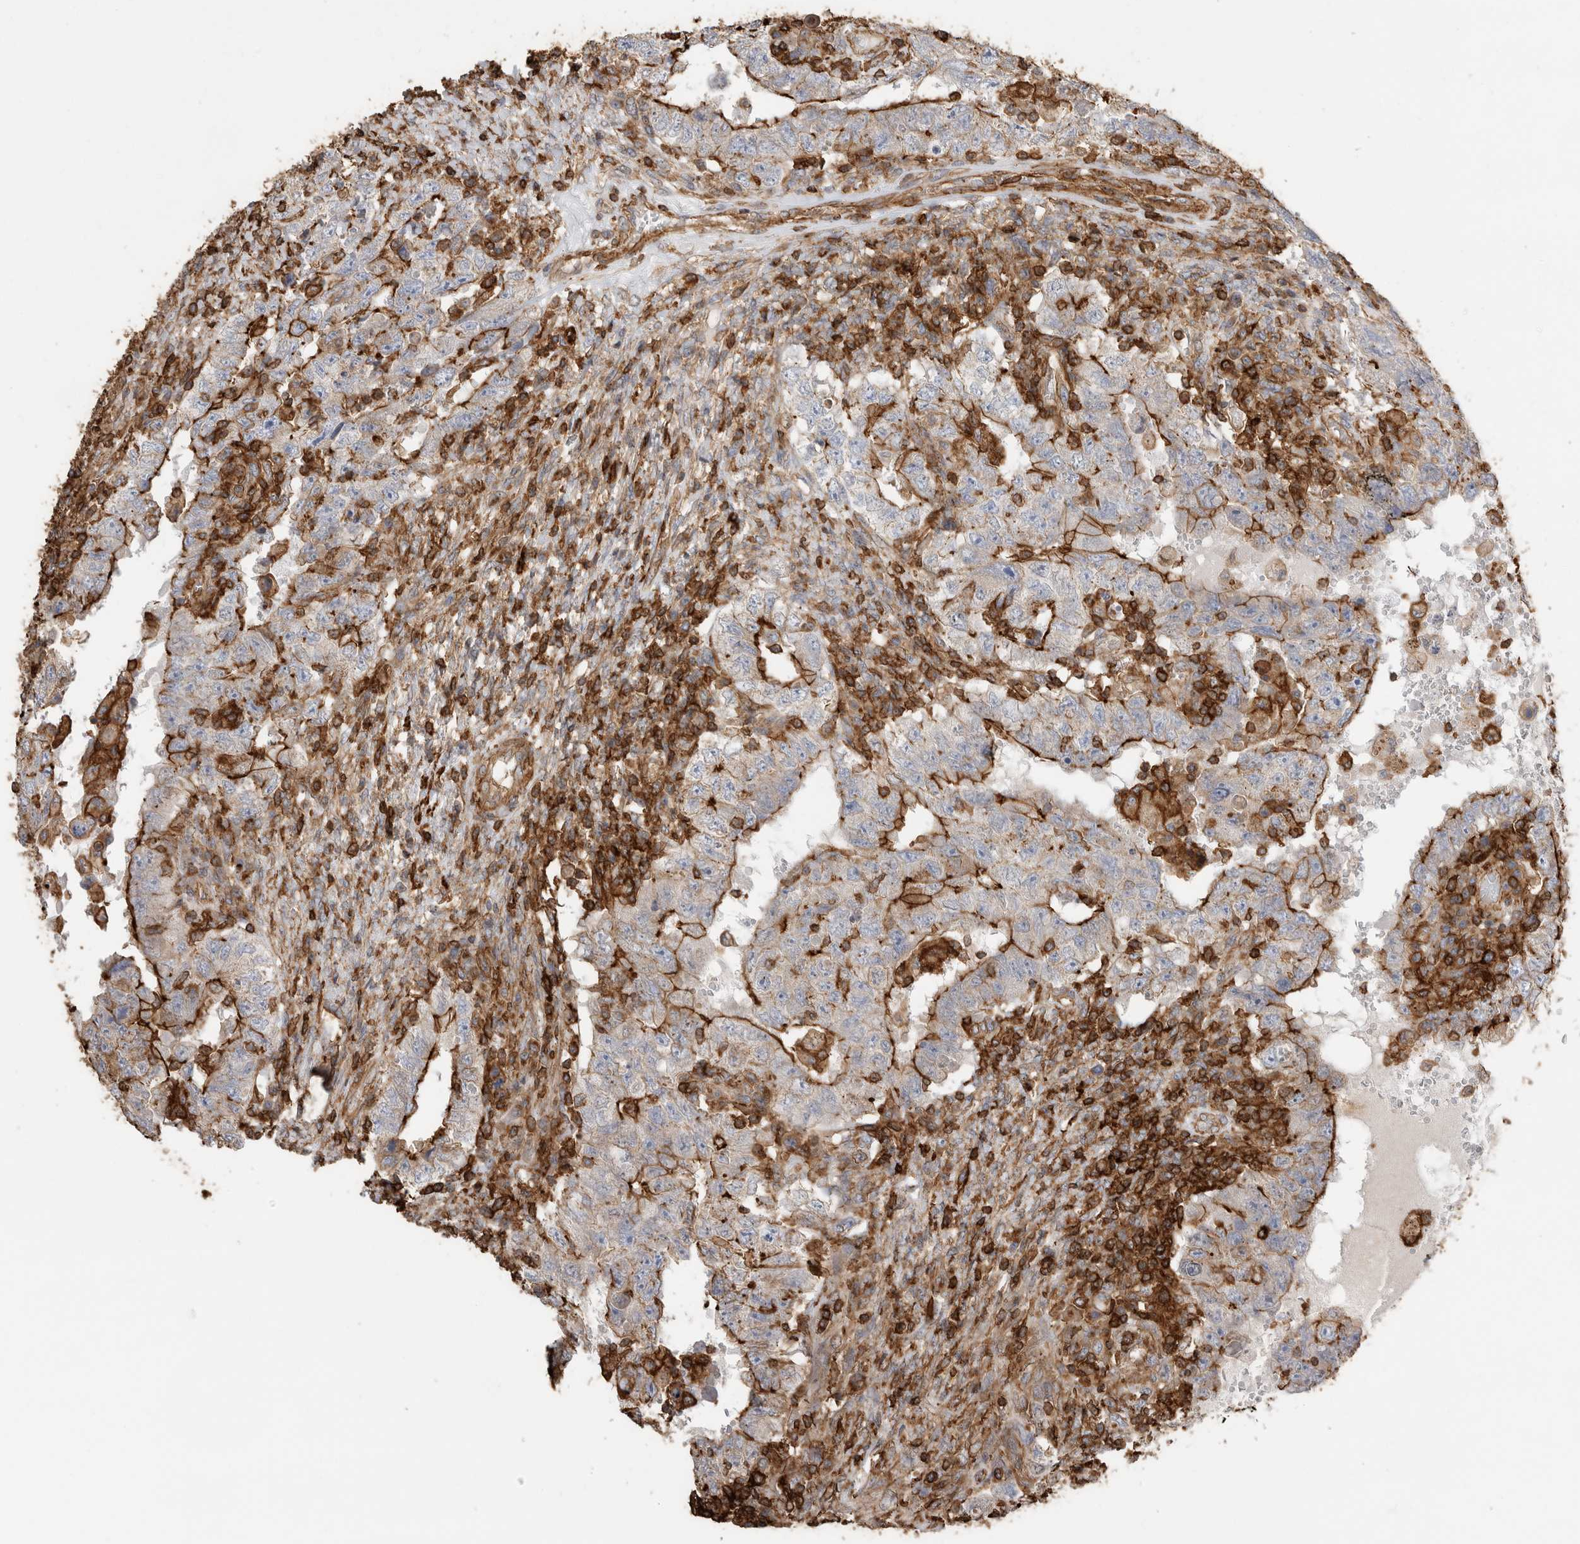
{"staining": {"intensity": "strong", "quantity": "25%-75%", "location": "cytoplasmic/membranous"}, "tissue": "testis cancer", "cell_type": "Tumor cells", "image_type": "cancer", "snomed": [{"axis": "morphology", "description": "Carcinoma, Embryonal, NOS"}, {"axis": "topography", "description": "Testis"}], "caption": "Immunohistochemistry of human testis cancer demonstrates high levels of strong cytoplasmic/membranous expression in about 25%-75% of tumor cells.", "gene": "GPER1", "patient": {"sex": "male", "age": 26}}